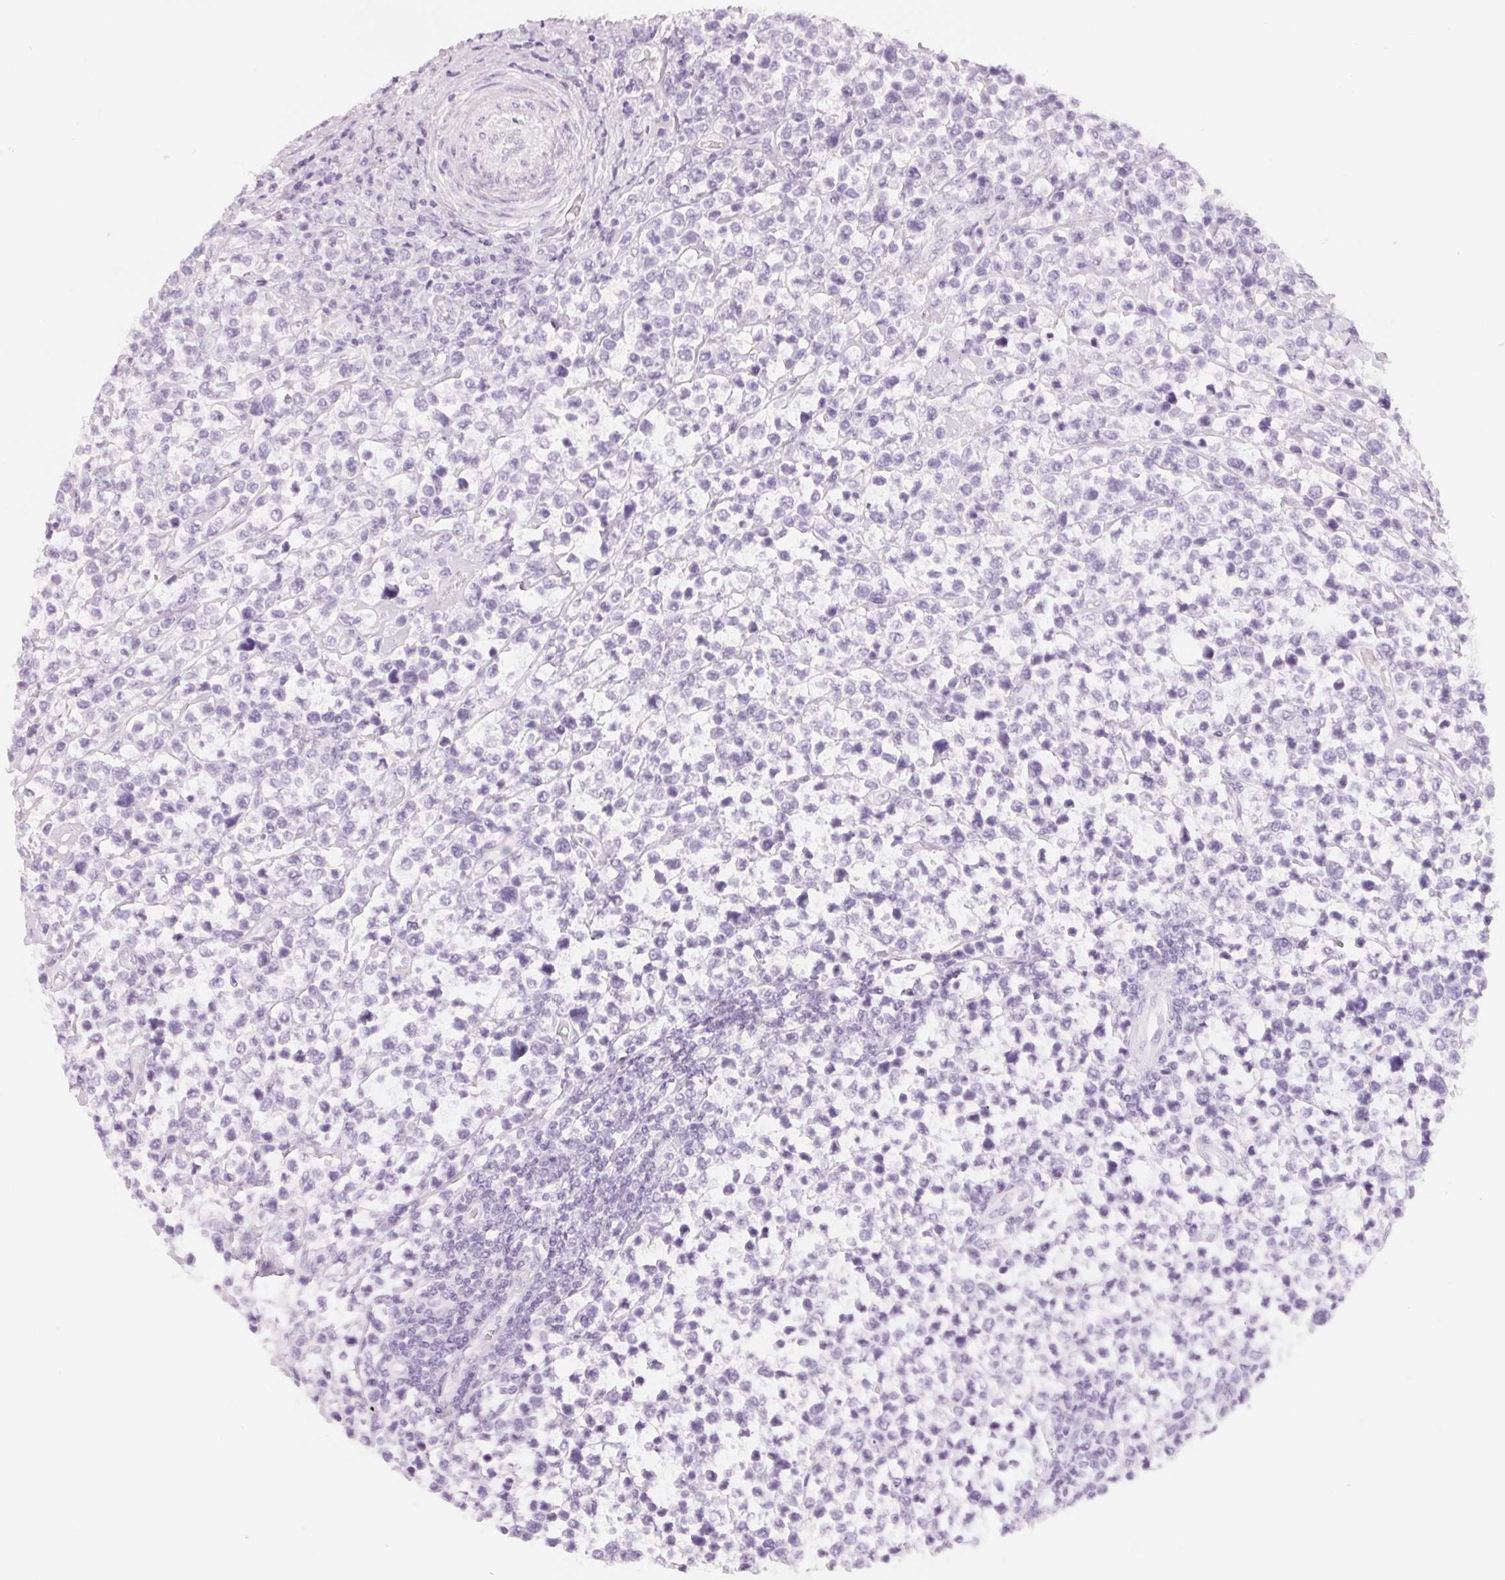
{"staining": {"intensity": "negative", "quantity": "none", "location": "none"}, "tissue": "lymphoma", "cell_type": "Tumor cells", "image_type": "cancer", "snomed": [{"axis": "morphology", "description": "Malignant lymphoma, non-Hodgkin's type, High grade"}, {"axis": "topography", "description": "Soft tissue"}], "caption": "Immunohistochemistry histopathology image of human lymphoma stained for a protein (brown), which exhibits no positivity in tumor cells.", "gene": "CFHR2", "patient": {"sex": "female", "age": 56}}